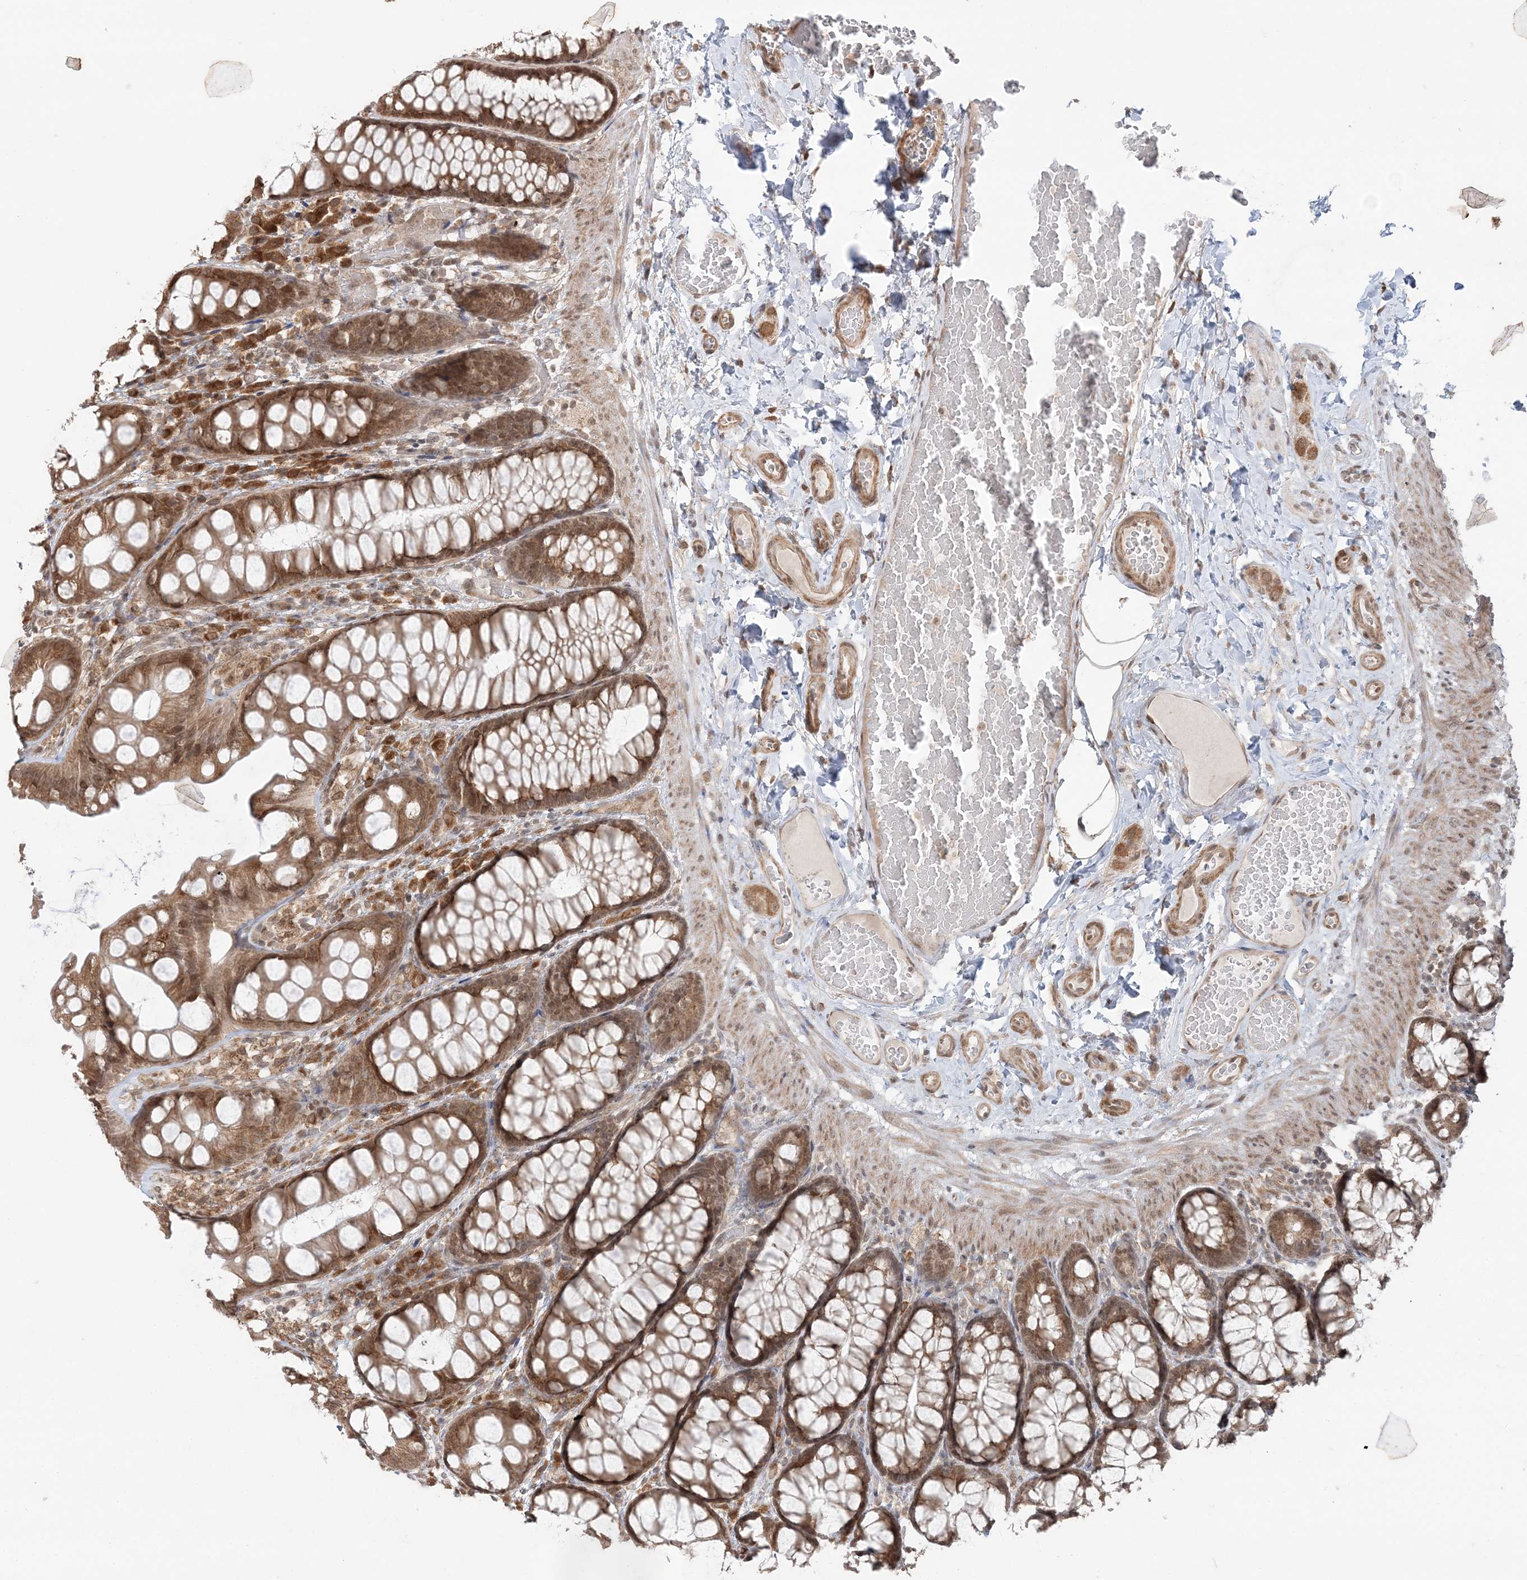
{"staining": {"intensity": "moderate", "quantity": "25%-75%", "location": "cytoplasmic/membranous"}, "tissue": "colon", "cell_type": "Endothelial cells", "image_type": "normal", "snomed": [{"axis": "morphology", "description": "Normal tissue, NOS"}, {"axis": "topography", "description": "Colon"}], "caption": "Unremarkable colon was stained to show a protein in brown. There is medium levels of moderate cytoplasmic/membranous expression in approximately 25%-75% of endothelial cells. (brown staining indicates protein expression, while blue staining denotes nuclei).", "gene": "TMED10", "patient": {"sex": "male", "age": 47}}